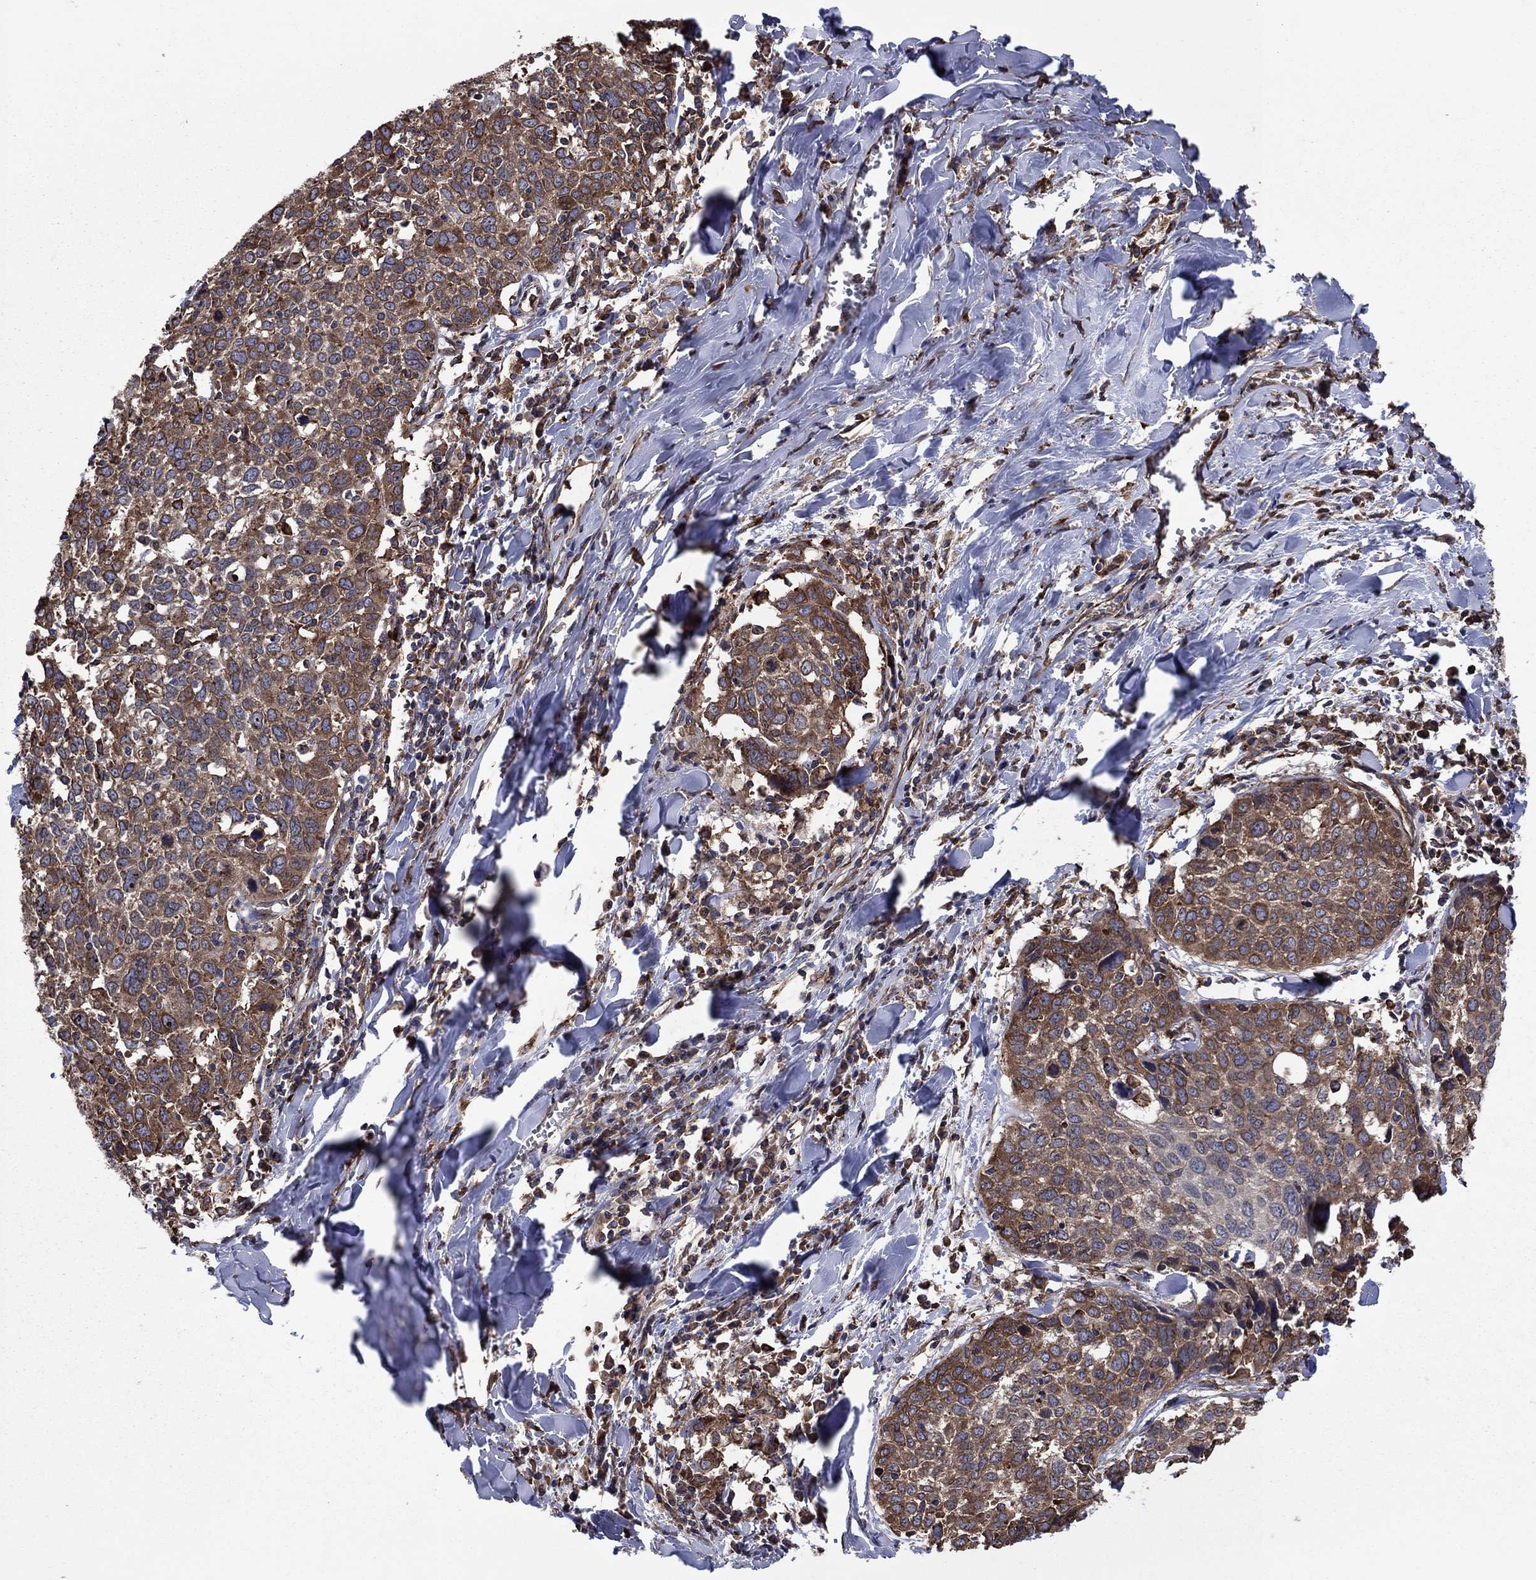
{"staining": {"intensity": "strong", "quantity": "25%-75%", "location": "cytoplasmic/membranous"}, "tissue": "lung cancer", "cell_type": "Tumor cells", "image_type": "cancer", "snomed": [{"axis": "morphology", "description": "Squamous cell carcinoma, NOS"}, {"axis": "topography", "description": "Lung"}], "caption": "Immunohistochemical staining of human lung cancer (squamous cell carcinoma) displays strong cytoplasmic/membranous protein expression in about 25%-75% of tumor cells.", "gene": "YBX1", "patient": {"sex": "male", "age": 57}}